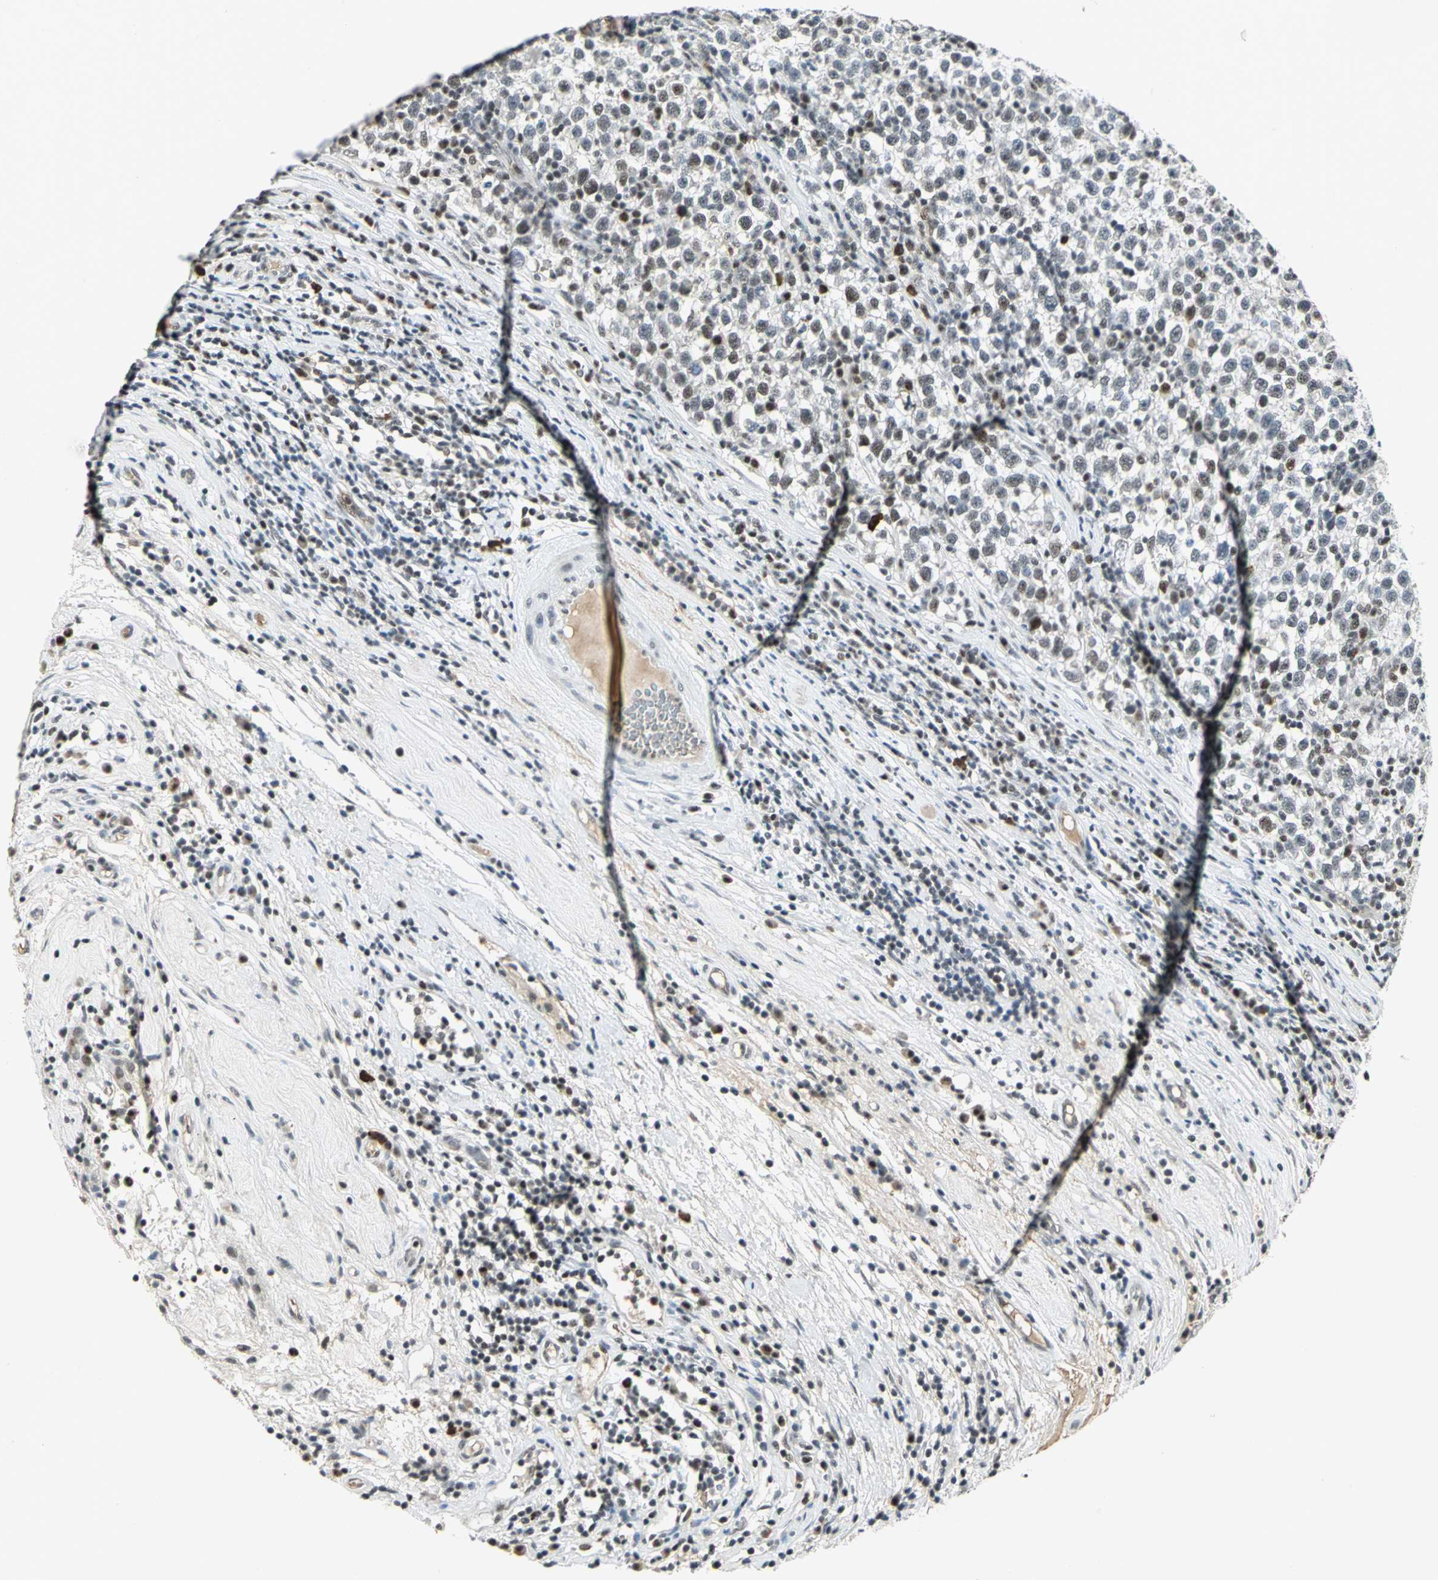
{"staining": {"intensity": "moderate", "quantity": "25%-75%", "location": "nuclear"}, "tissue": "testis cancer", "cell_type": "Tumor cells", "image_type": "cancer", "snomed": [{"axis": "morphology", "description": "Seminoma, NOS"}, {"axis": "topography", "description": "Testis"}], "caption": "A brown stain labels moderate nuclear positivity of a protein in testis seminoma tumor cells. The staining was performed using DAB, with brown indicating positive protein expression. Nuclei are stained blue with hematoxylin.", "gene": "CCNT1", "patient": {"sex": "male", "age": 43}}